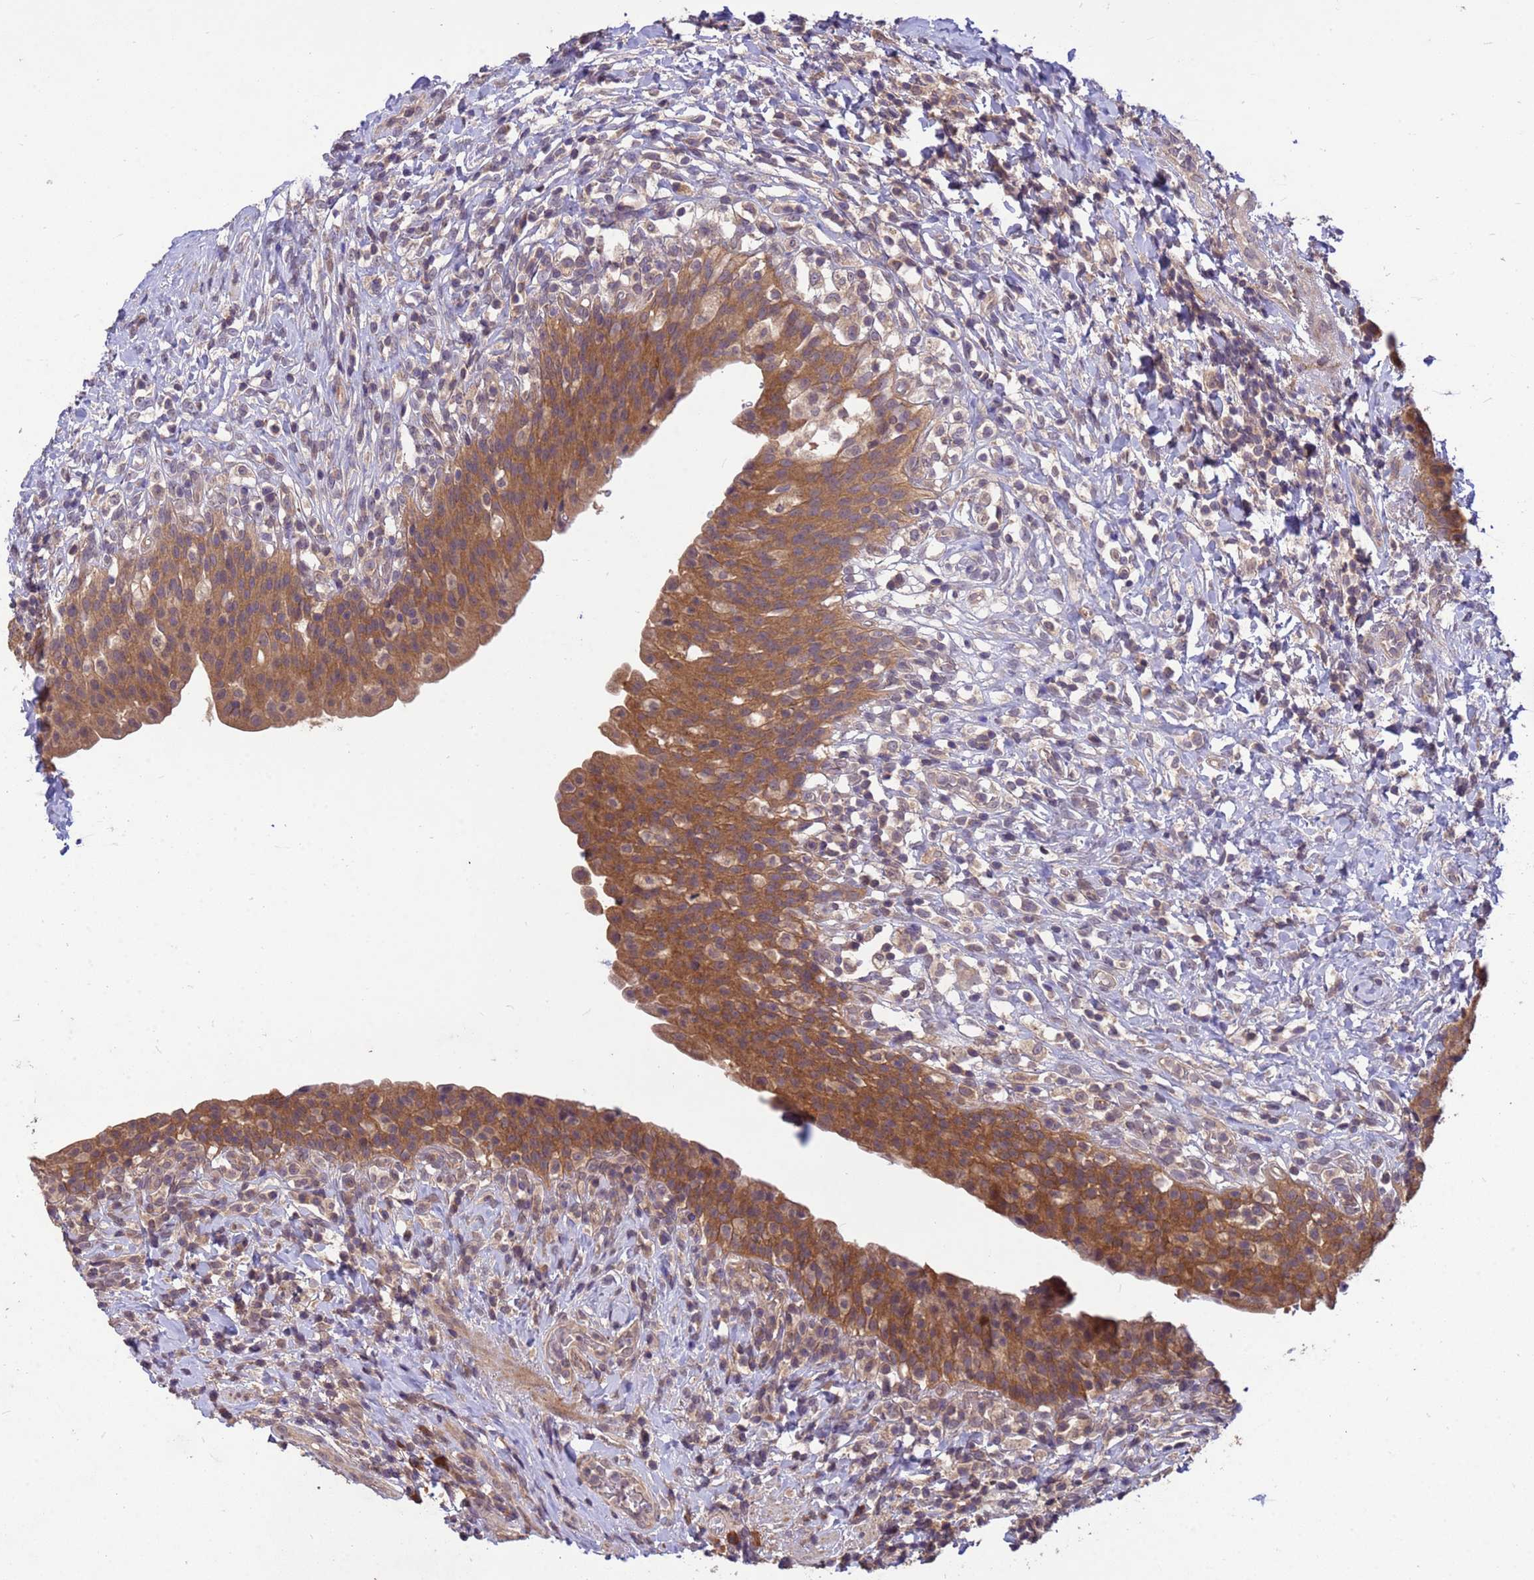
{"staining": {"intensity": "moderate", "quantity": ">75%", "location": "cytoplasmic/membranous"}, "tissue": "urinary bladder", "cell_type": "Urothelial cells", "image_type": "normal", "snomed": [{"axis": "morphology", "description": "Normal tissue, NOS"}, {"axis": "morphology", "description": "Inflammation, NOS"}, {"axis": "topography", "description": "Urinary bladder"}], "caption": "Immunohistochemistry histopathology image of unremarkable urinary bladder: human urinary bladder stained using immunohistochemistry demonstrates medium levels of moderate protein expression localized specifically in the cytoplasmic/membranous of urothelial cells, appearing as a cytoplasmic/membranous brown color.", "gene": "PPP2CA", "patient": {"sex": "male", "age": 64}}